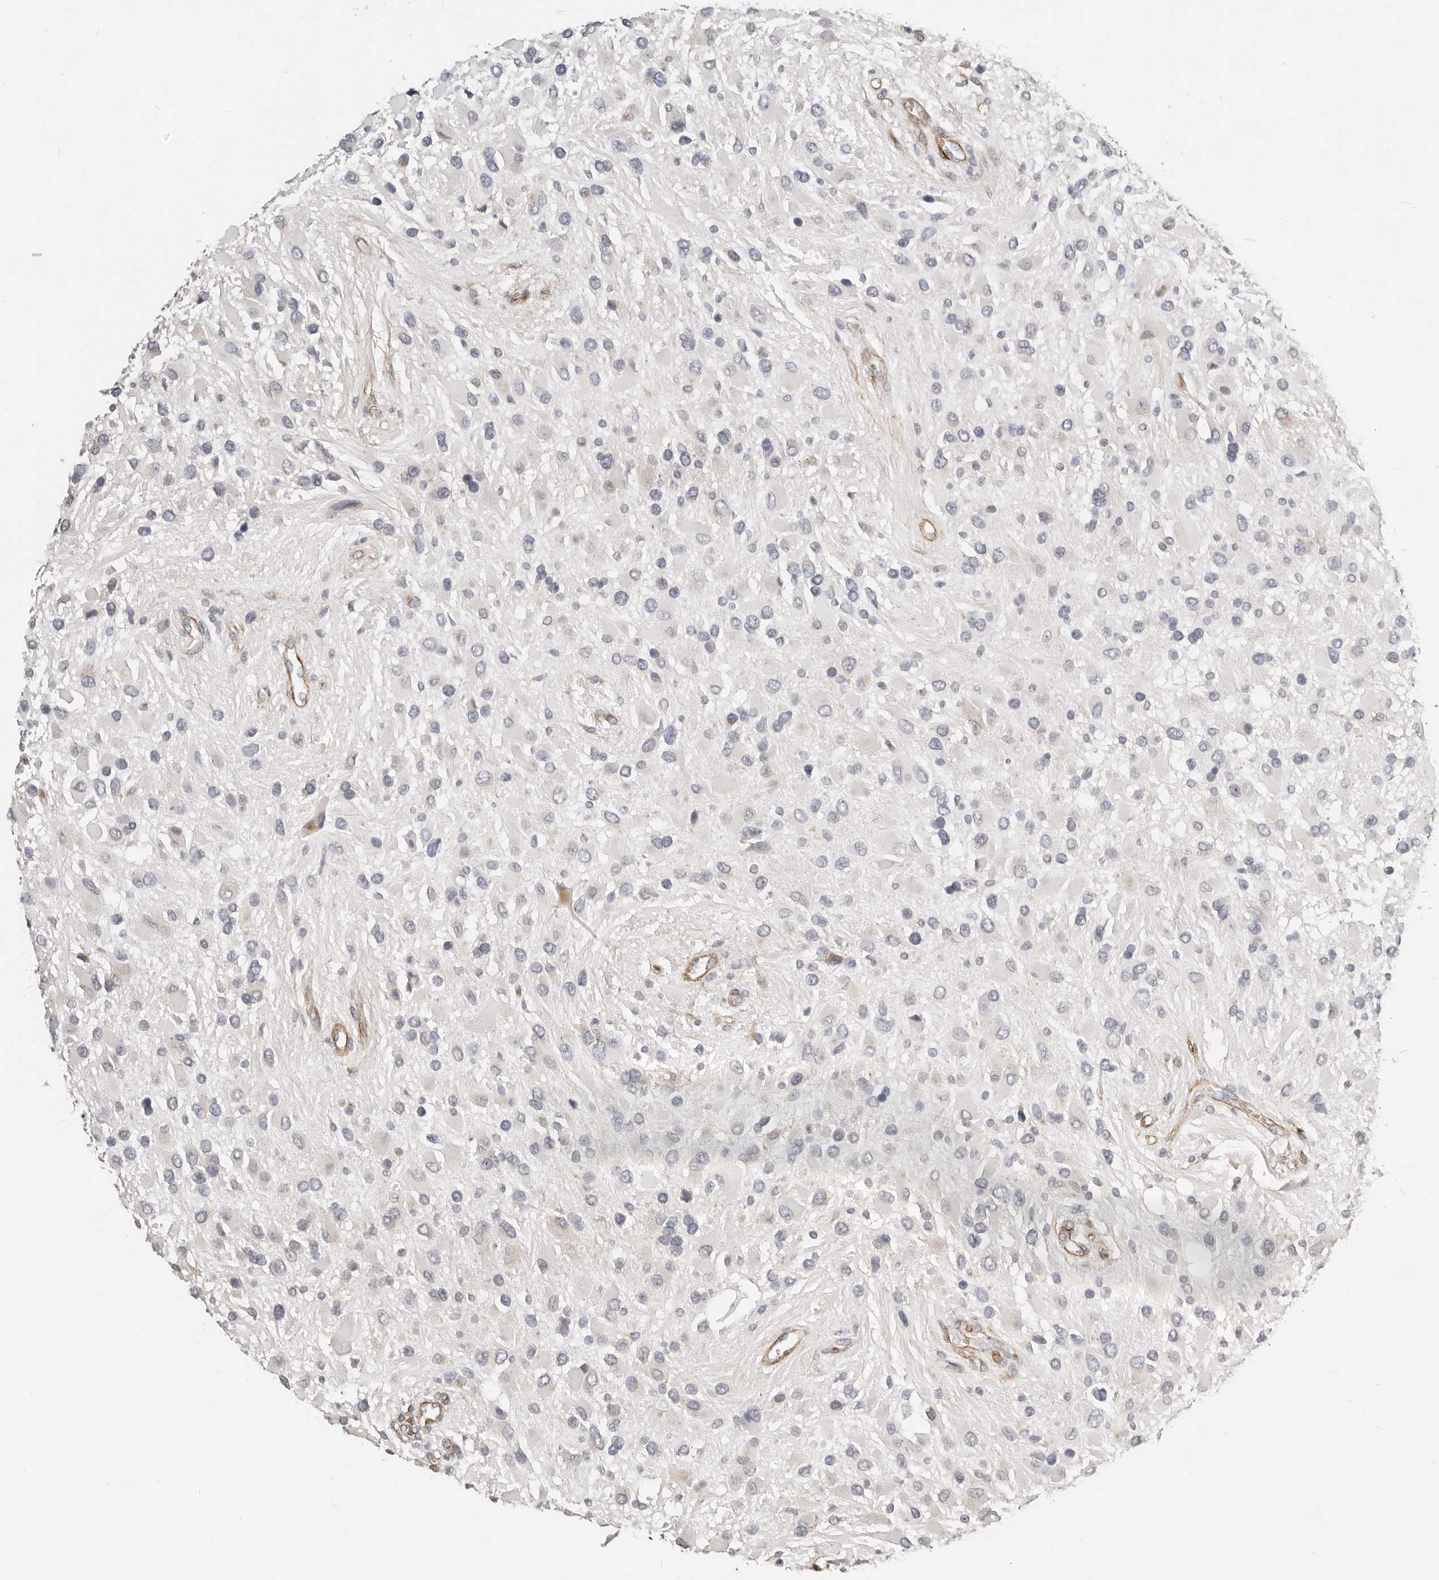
{"staining": {"intensity": "weak", "quantity": "<25%", "location": "cytoplasmic/membranous"}, "tissue": "glioma", "cell_type": "Tumor cells", "image_type": "cancer", "snomed": [{"axis": "morphology", "description": "Glioma, malignant, High grade"}, {"axis": "topography", "description": "Brain"}], "caption": "This is an IHC histopathology image of glioma. There is no expression in tumor cells.", "gene": "RABAC1", "patient": {"sex": "male", "age": 53}}